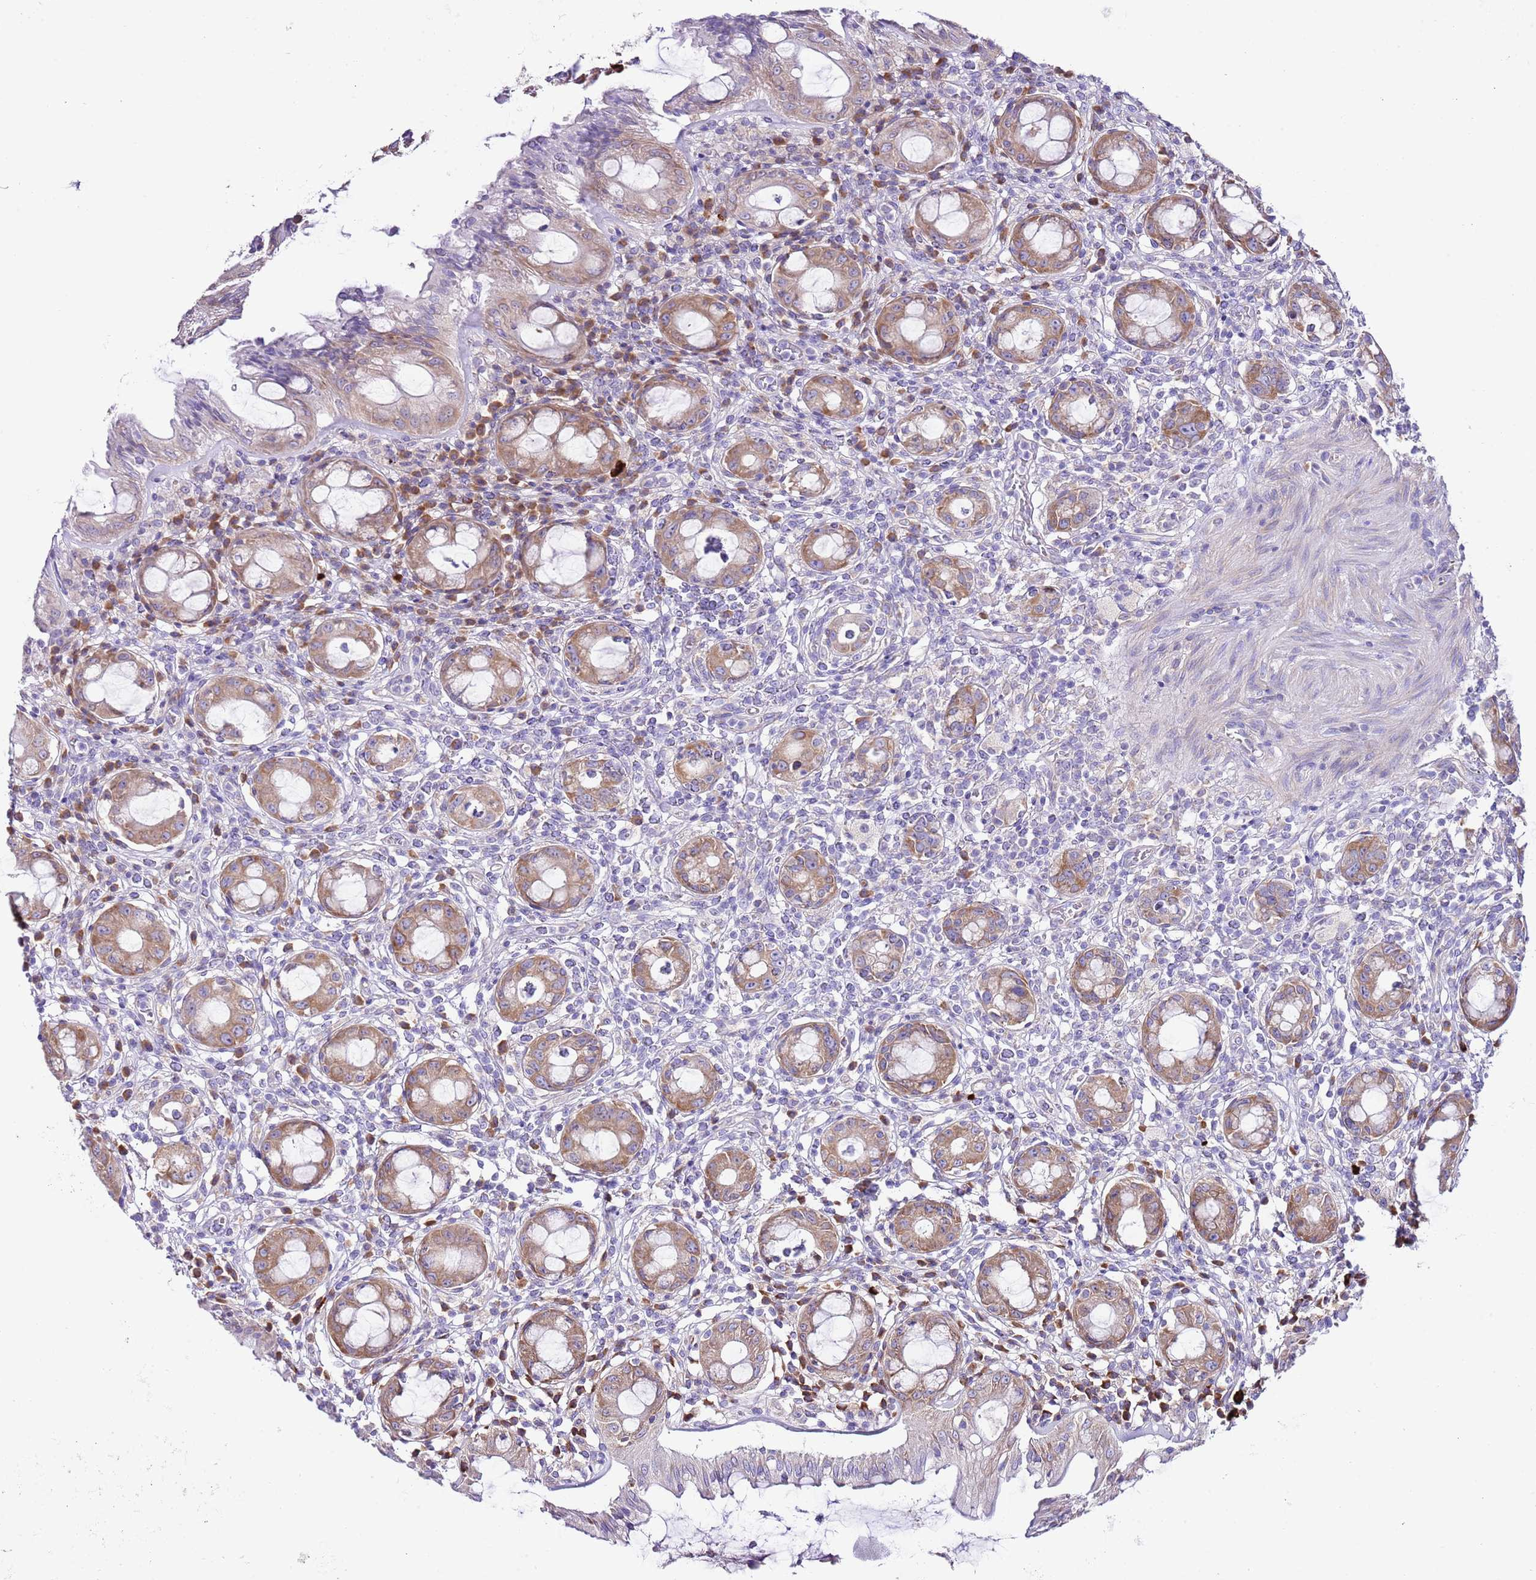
{"staining": {"intensity": "strong", "quantity": "25%-75%", "location": "cytoplasmic/membranous"}, "tissue": "rectum", "cell_type": "Glandular cells", "image_type": "normal", "snomed": [{"axis": "morphology", "description": "Normal tissue, NOS"}, {"axis": "topography", "description": "Rectum"}], "caption": "Immunohistochemical staining of unremarkable rectum reveals high levels of strong cytoplasmic/membranous staining in approximately 25%-75% of glandular cells. (IHC, brightfield microscopy, high magnification).", "gene": "RPS10", "patient": {"sex": "female", "age": 57}}